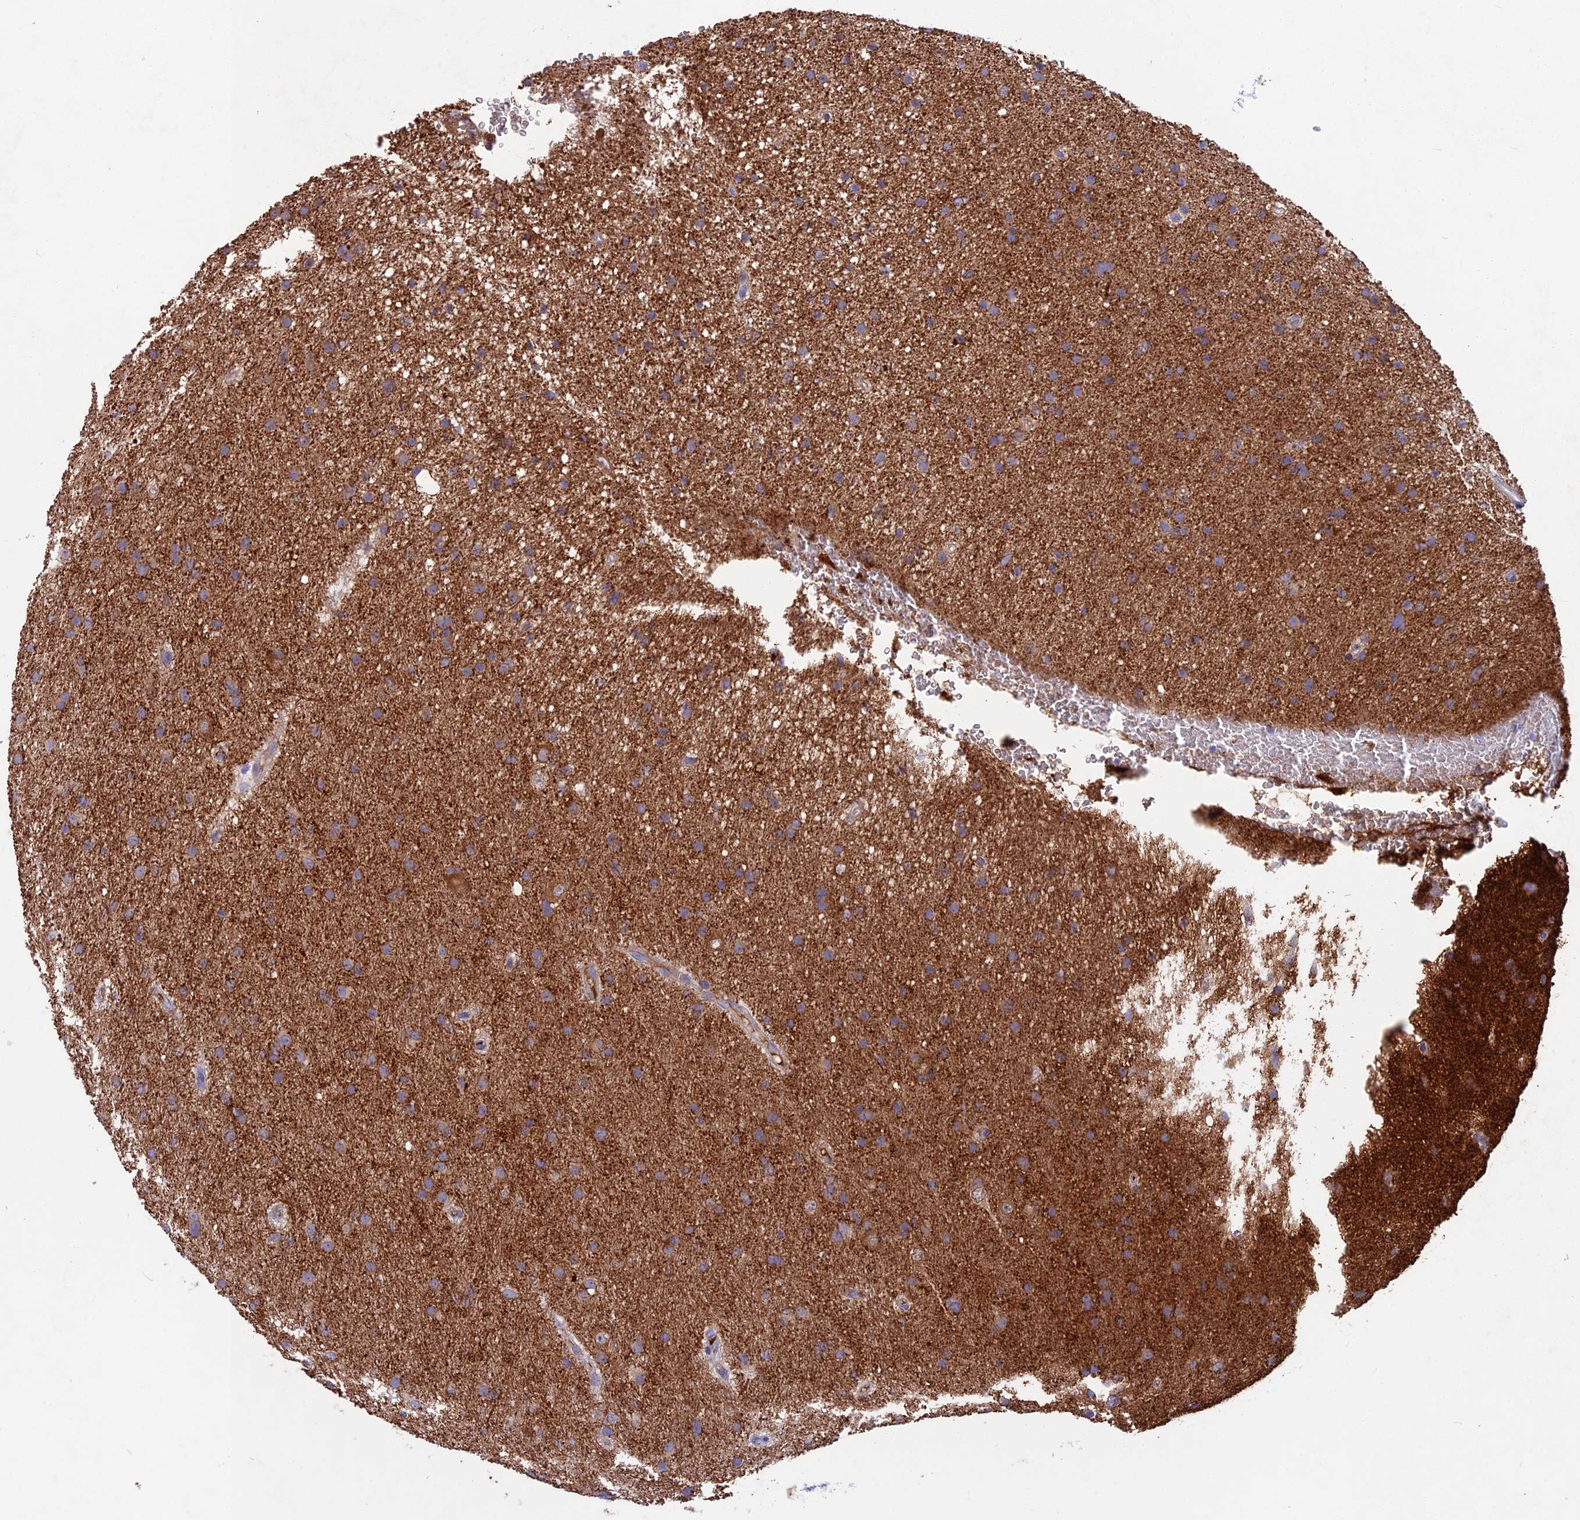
{"staining": {"intensity": "moderate", "quantity": ">75%", "location": "cytoplasmic/membranous"}, "tissue": "glioma", "cell_type": "Tumor cells", "image_type": "cancer", "snomed": [{"axis": "morphology", "description": "Glioma, malignant, Low grade"}, {"axis": "topography", "description": "Cerebral cortex"}], "caption": "Moderate cytoplasmic/membranous protein staining is appreciated in about >75% of tumor cells in malignant low-grade glioma. Immunohistochemistry (ihc) stains the protein of interest in brown and the nuclei are stained blue.", "gene": "SNAP91", "patient": {"sex": "female", "age": 39}}